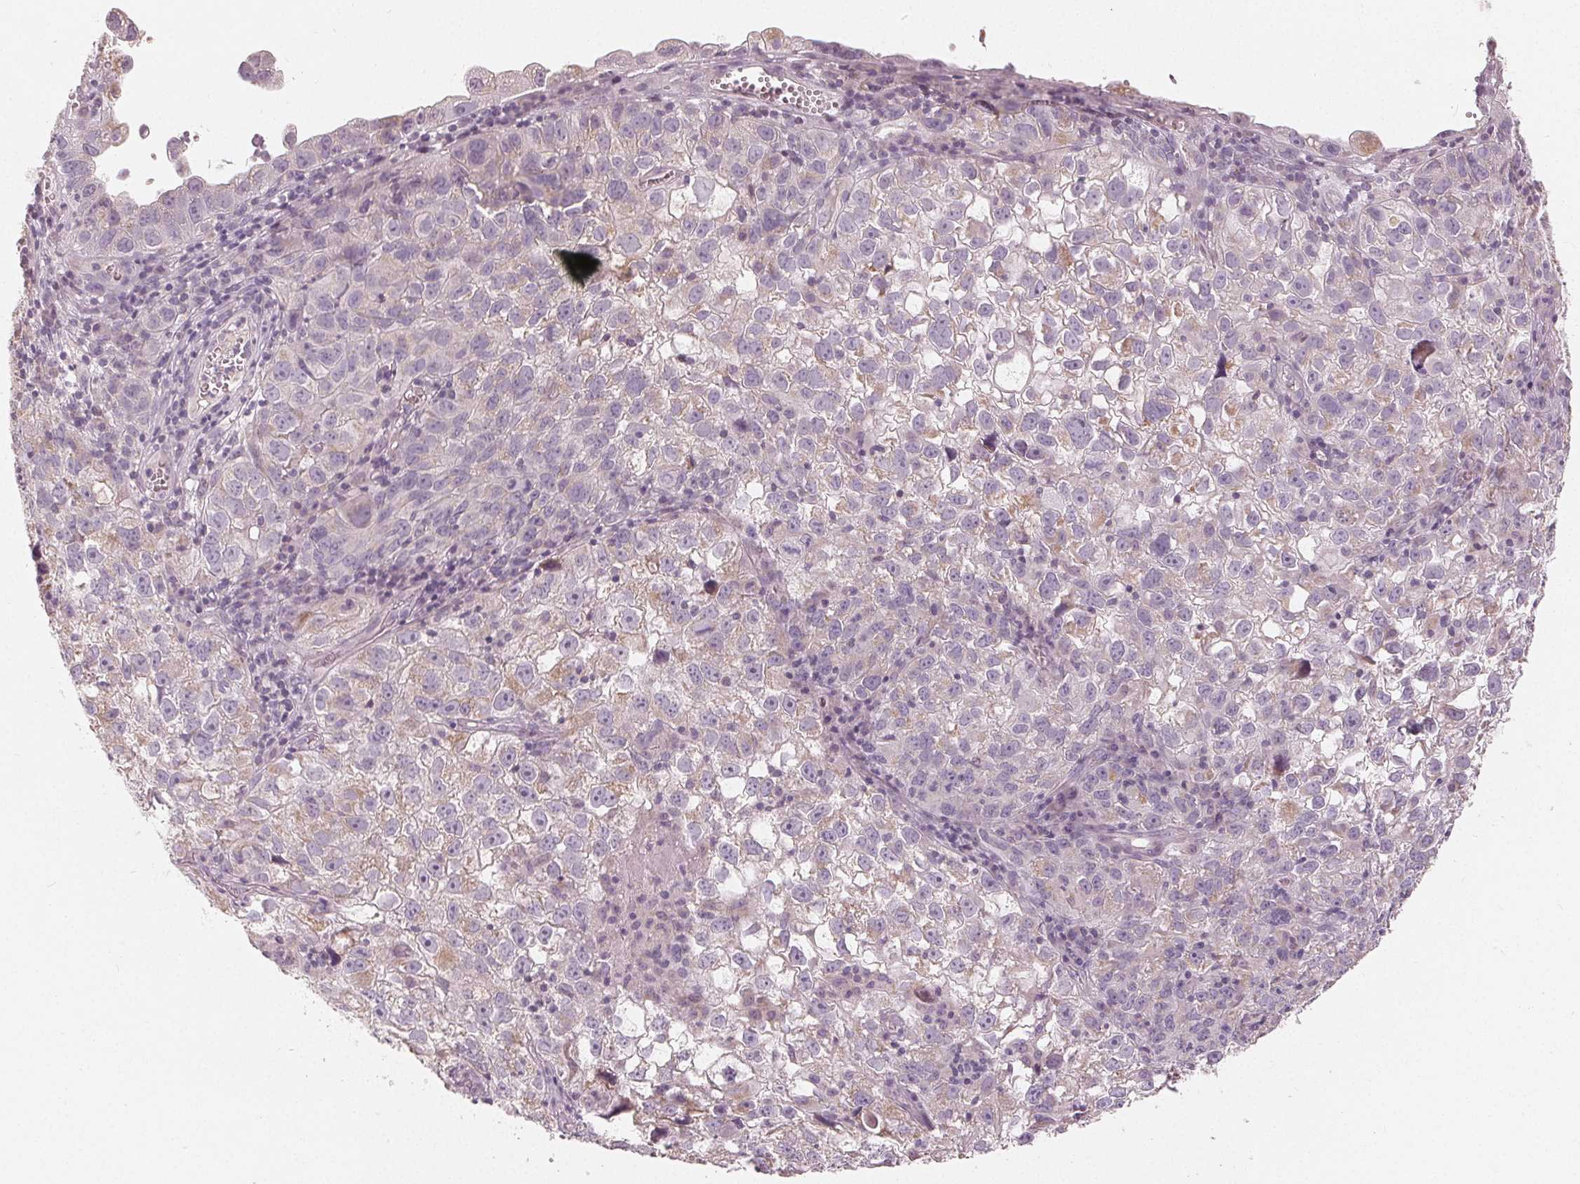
{"staining": {"intensity": "weak", "quantity": "<25%", "location": "cytoplasmic/membranous"}, "tissue": "cervical cancer", "cell_type": "Tumor cells", "image_type": "cancer", "snomed": [{"axis": "morphology", "description": "Squamous cell carcinoma, NOS"}, {"axis": "topography", "description": "Cervix"}], "caption": "Immunohistochemistry (IHC) histopathology image of human squamous cell carcinoma (cervical) stained for a protein (brown), which exhibits no staining in tumor cells.", "gene": "TRIM60", "patient": {"sex": "female", "age": 55}}